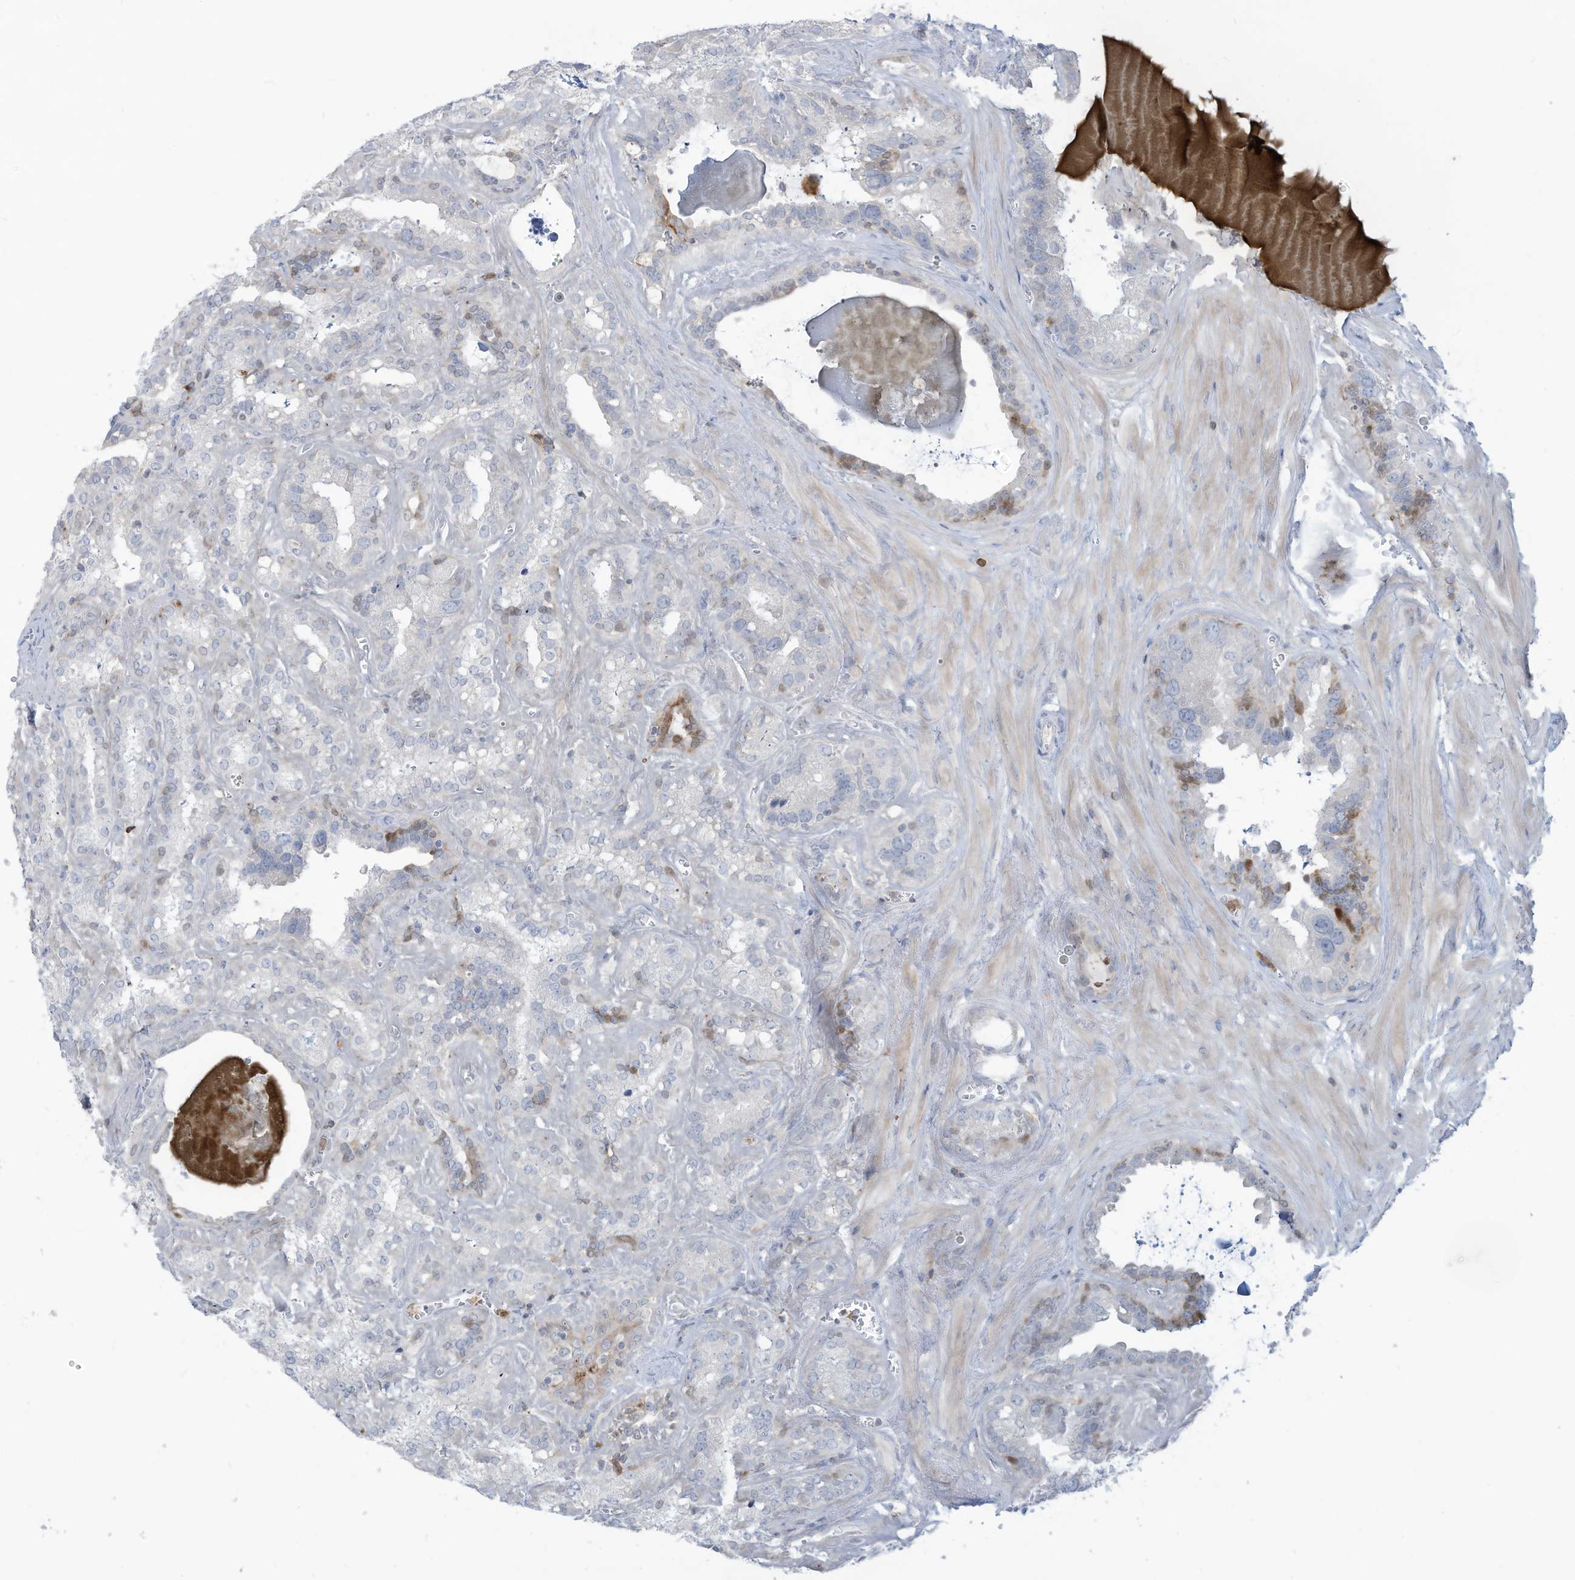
{"staining": {"intensity": "negative", "quantity": "none", "location": "none"}, "tissue": "seminal vesicle", "cell_type": "Glandular cells", "image_type": "normal", "snomed": [{"axis": "morphology", "description": "Normal tissue, NOS"}, {"axis": "topography", "description": "Prostate"}, {"axis": "topography", "description": "Seminal veicle"}], "caption": "The immunohistochemistry (IHC) histopathology image has no significant staining in glandular cells of seminal vesicle.", "gene": "NOTO", "patient": {"sex": "male", "age": 59}}